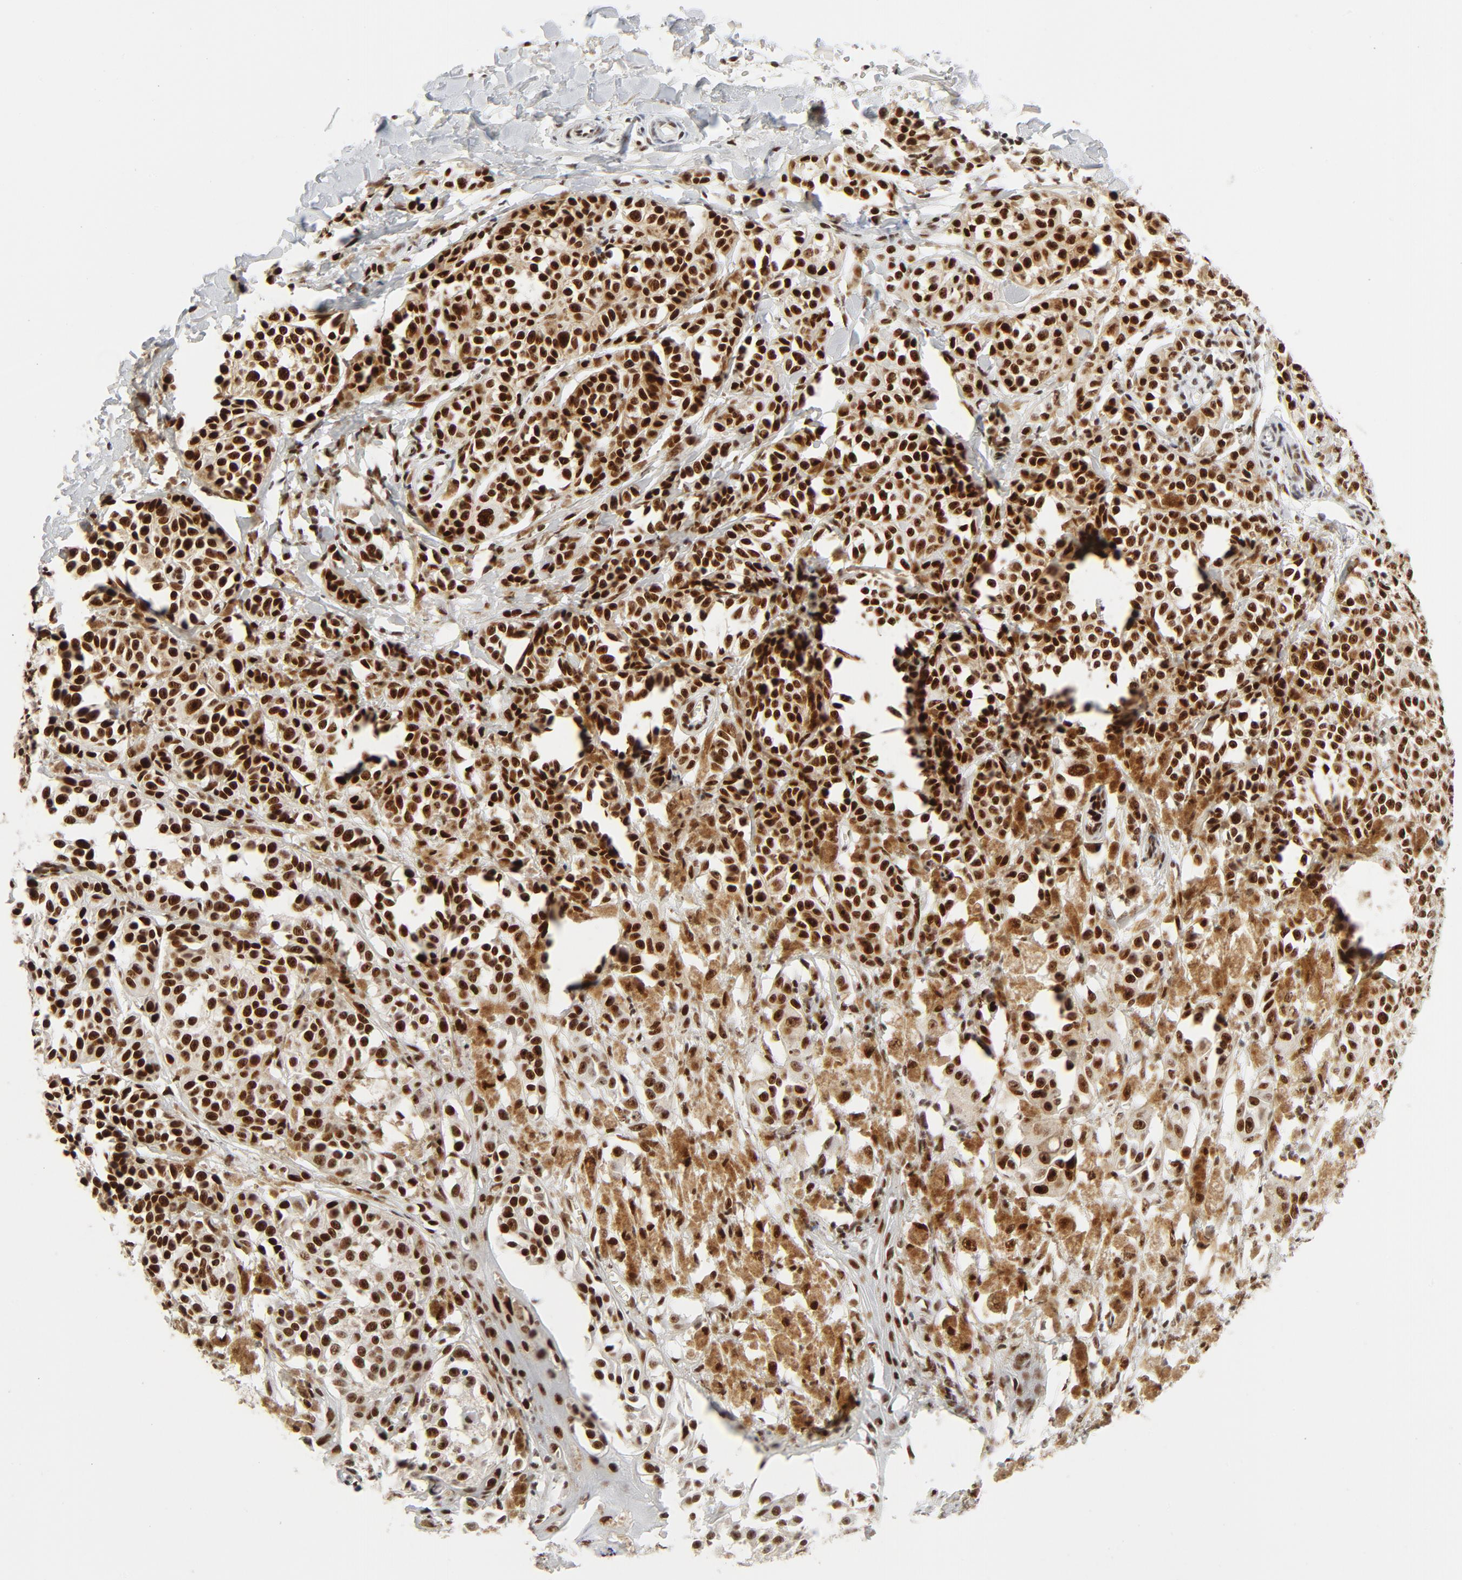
{"staining": {"intensity": "strong", "quantity": ">75%", "location": "cytoplasmic/membranous,nuclear"}, "tissue": "melanoma", "cell_type": "Tumor cells", "image_type": "cancer", "snomed": [{"axis": "morphology", "description": "Malignant melanoma, NOS"}, {"axis": "topography", "description": "Skin"}], "caption": "Immunohistochemical staining of malignant melanoma reveals strong cytoplasmic/membranous and nuclear protein expression in approximately >75% of tumor cells. (DAB (3,3'-diaminobenzidine) IHC, brown staining for protein, blue staining for nuclei).", "gene": "GTF2H1", "patient": {"sex": "male", "age": 76}}